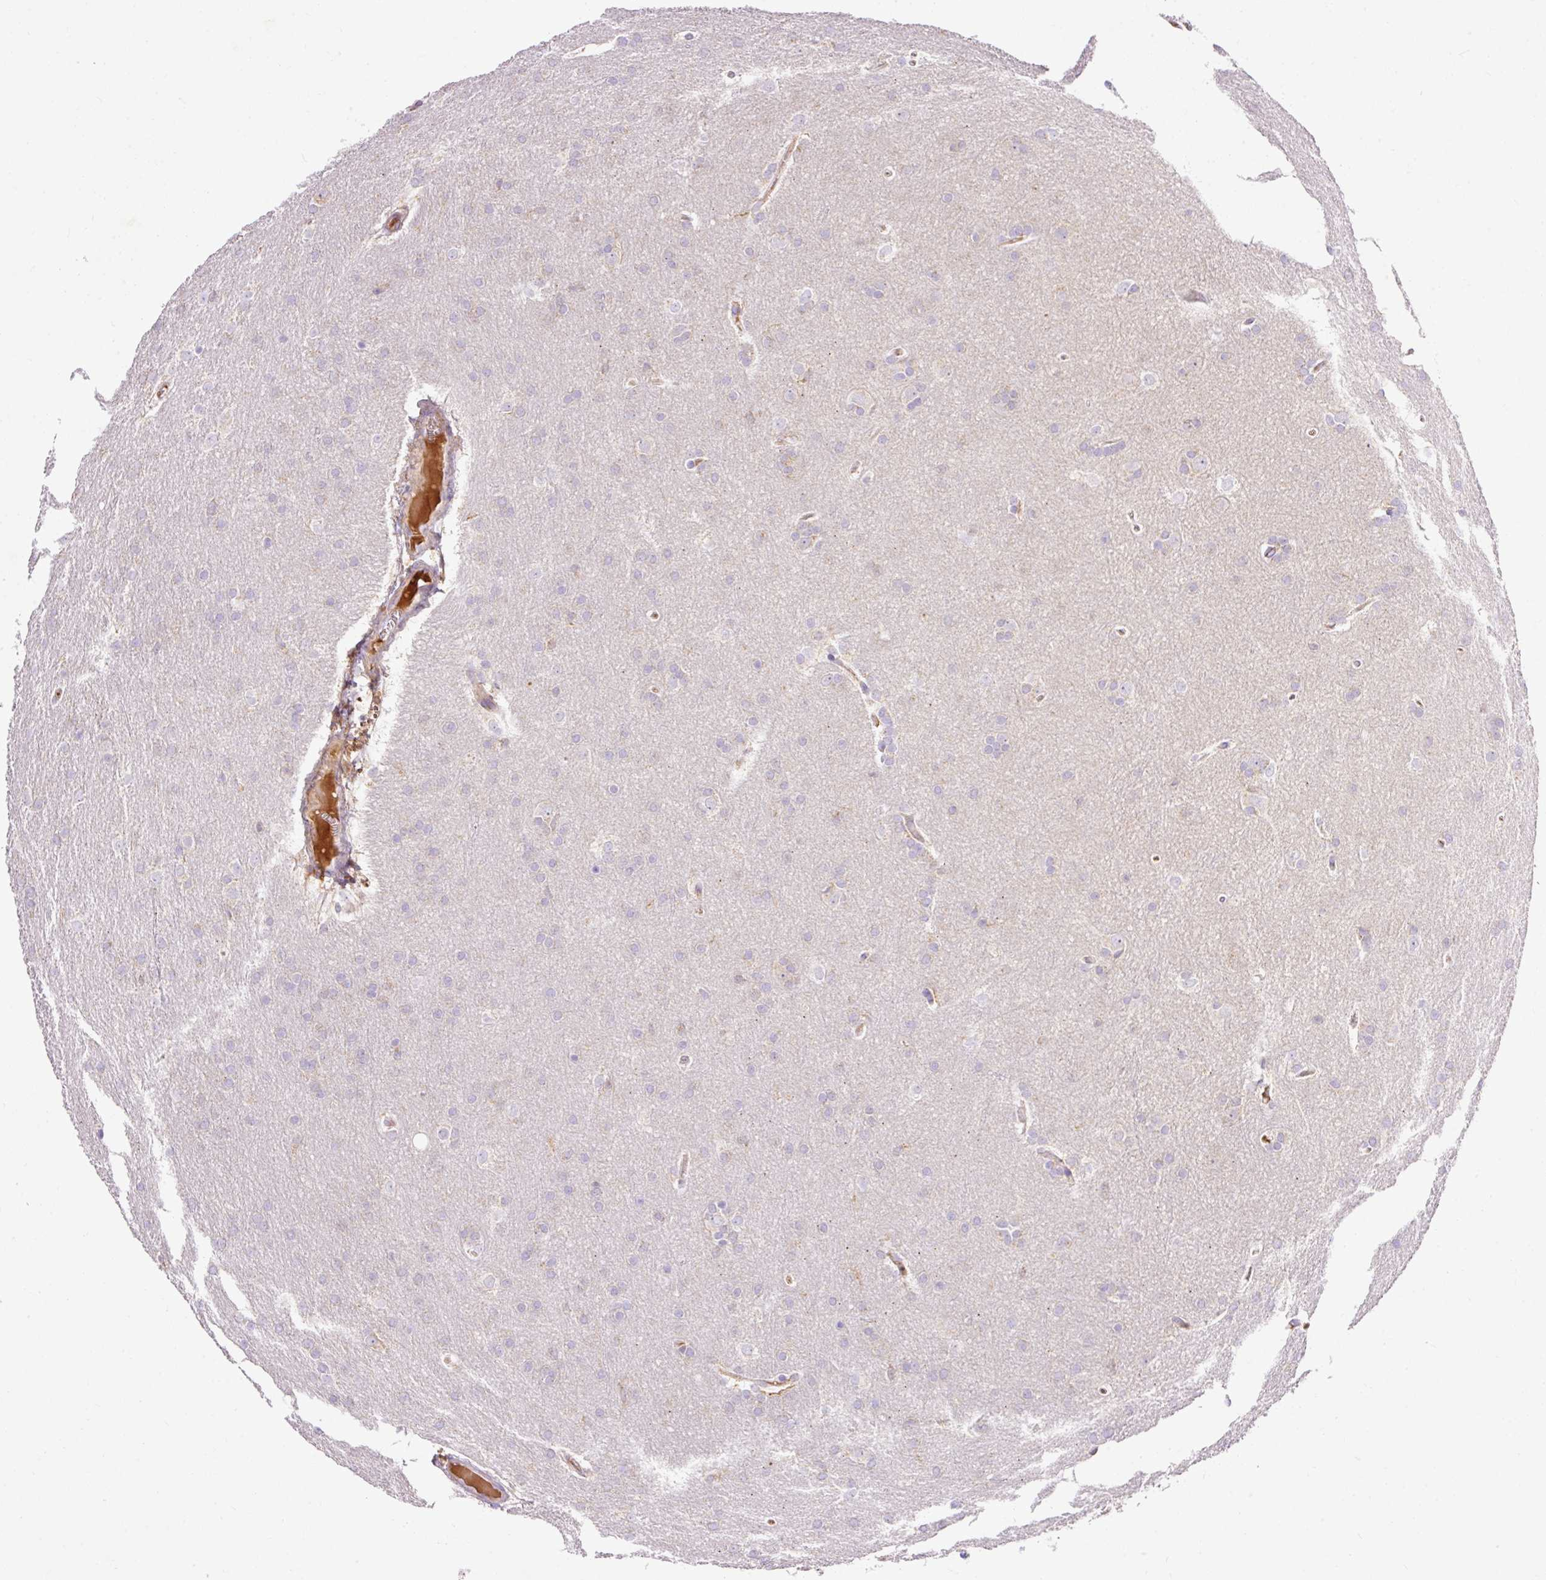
{"staining": {"intensity": "negative", "quantity": "none", "location": "none"}, "tissue": "glioma", "cell_type": "Tumor cells", "image_type": "cancer", "snomed": [{"axis": "morphology", "description": "Glioma, malignant, Low grade"}, {"axis": "topography", "description": "Brain"}], "caption": "Tumor cells are negative for brown protein staining in low-grade glioma (malignant).", "gene": "IMMT", "patient": {"sex": "female", "age": 32}}